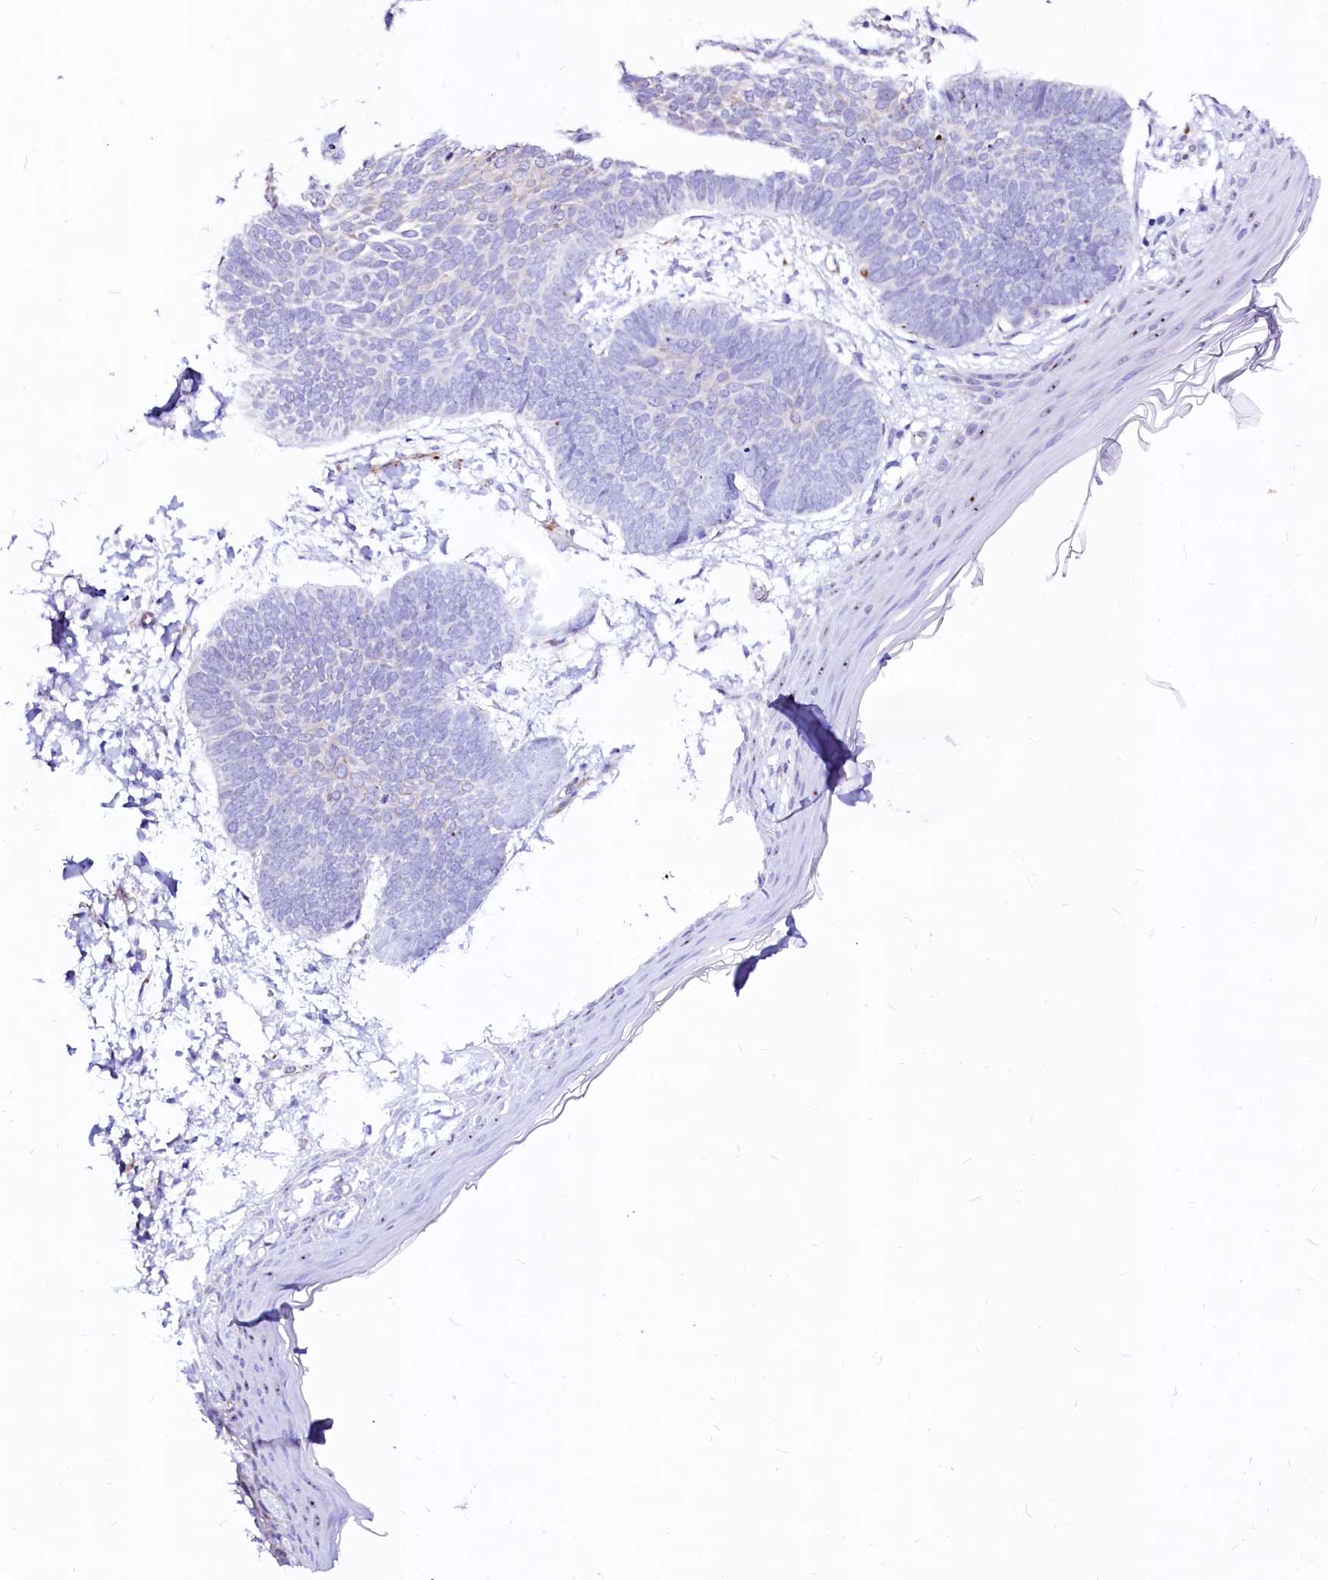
{"staining": {"intensity": "negative", "quantity": "none", "location": "none"}, "tissue": "skin cancer", "cell_type": "Tumor cells", "image_type": "cancer", "snomed": [{"axis": "morphology", "description": "Normal tissue, NOS"}, {"axis": "morphology", "description": "Basal cell carcinoma"}, {"axis": "topography", "description": "Skin"}], "caption": "IHC of skin basal cell carcinoma exhibits no staining in tumor cells. (Immunohistochemistry (ihc), brightfield microscopy, high magnification).", "gene": "SFR1", "patient": {"sex": "male", "age": 50}}